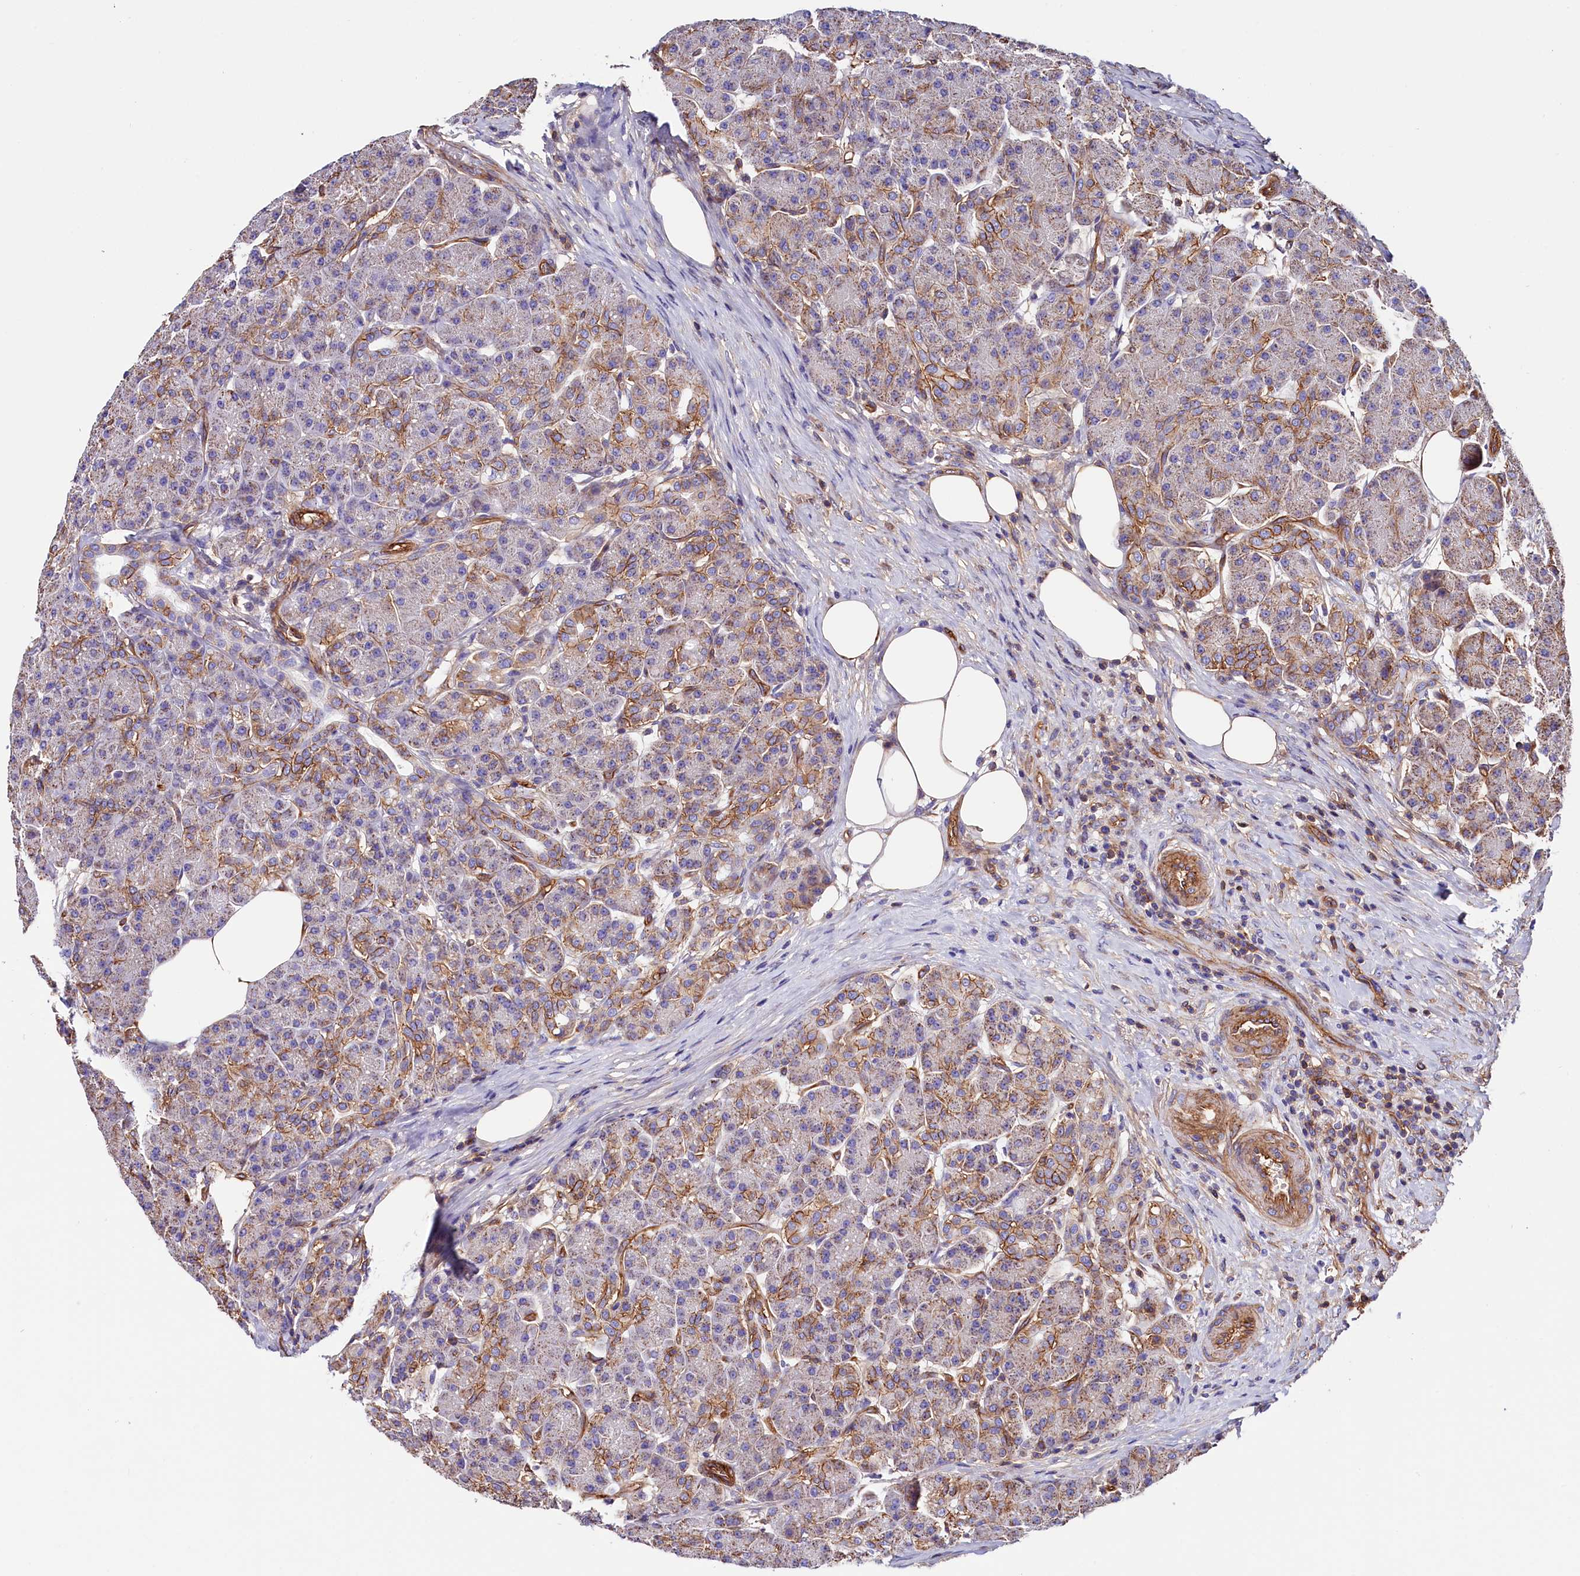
{"staining": {"intensity": "moderate", "quantity": "25%-75%", "location": "cytoplasmic/membranous"}, "tissue": "pancreas", "cell_type": "Exocrine glandular cells", "image_type": "normal", "snomed": [{"axis": "morphology", "description": "Normal tissue, NOS"}, {"axis": "topography", "description": "Pancreas"}], "caption": "Protein expression analysis of benign human pancreas reveals moderate cytoplasmic/membranous expression in approximately 25%-75% of exocrine glandular cells. The protein of interest is stained brown, and the nuclei are stained in blue (DAB IHC with brightfield microscopy, high magnification).", "gene": "ATP2B4", "patient": {"sex": "male", "age": 63}}